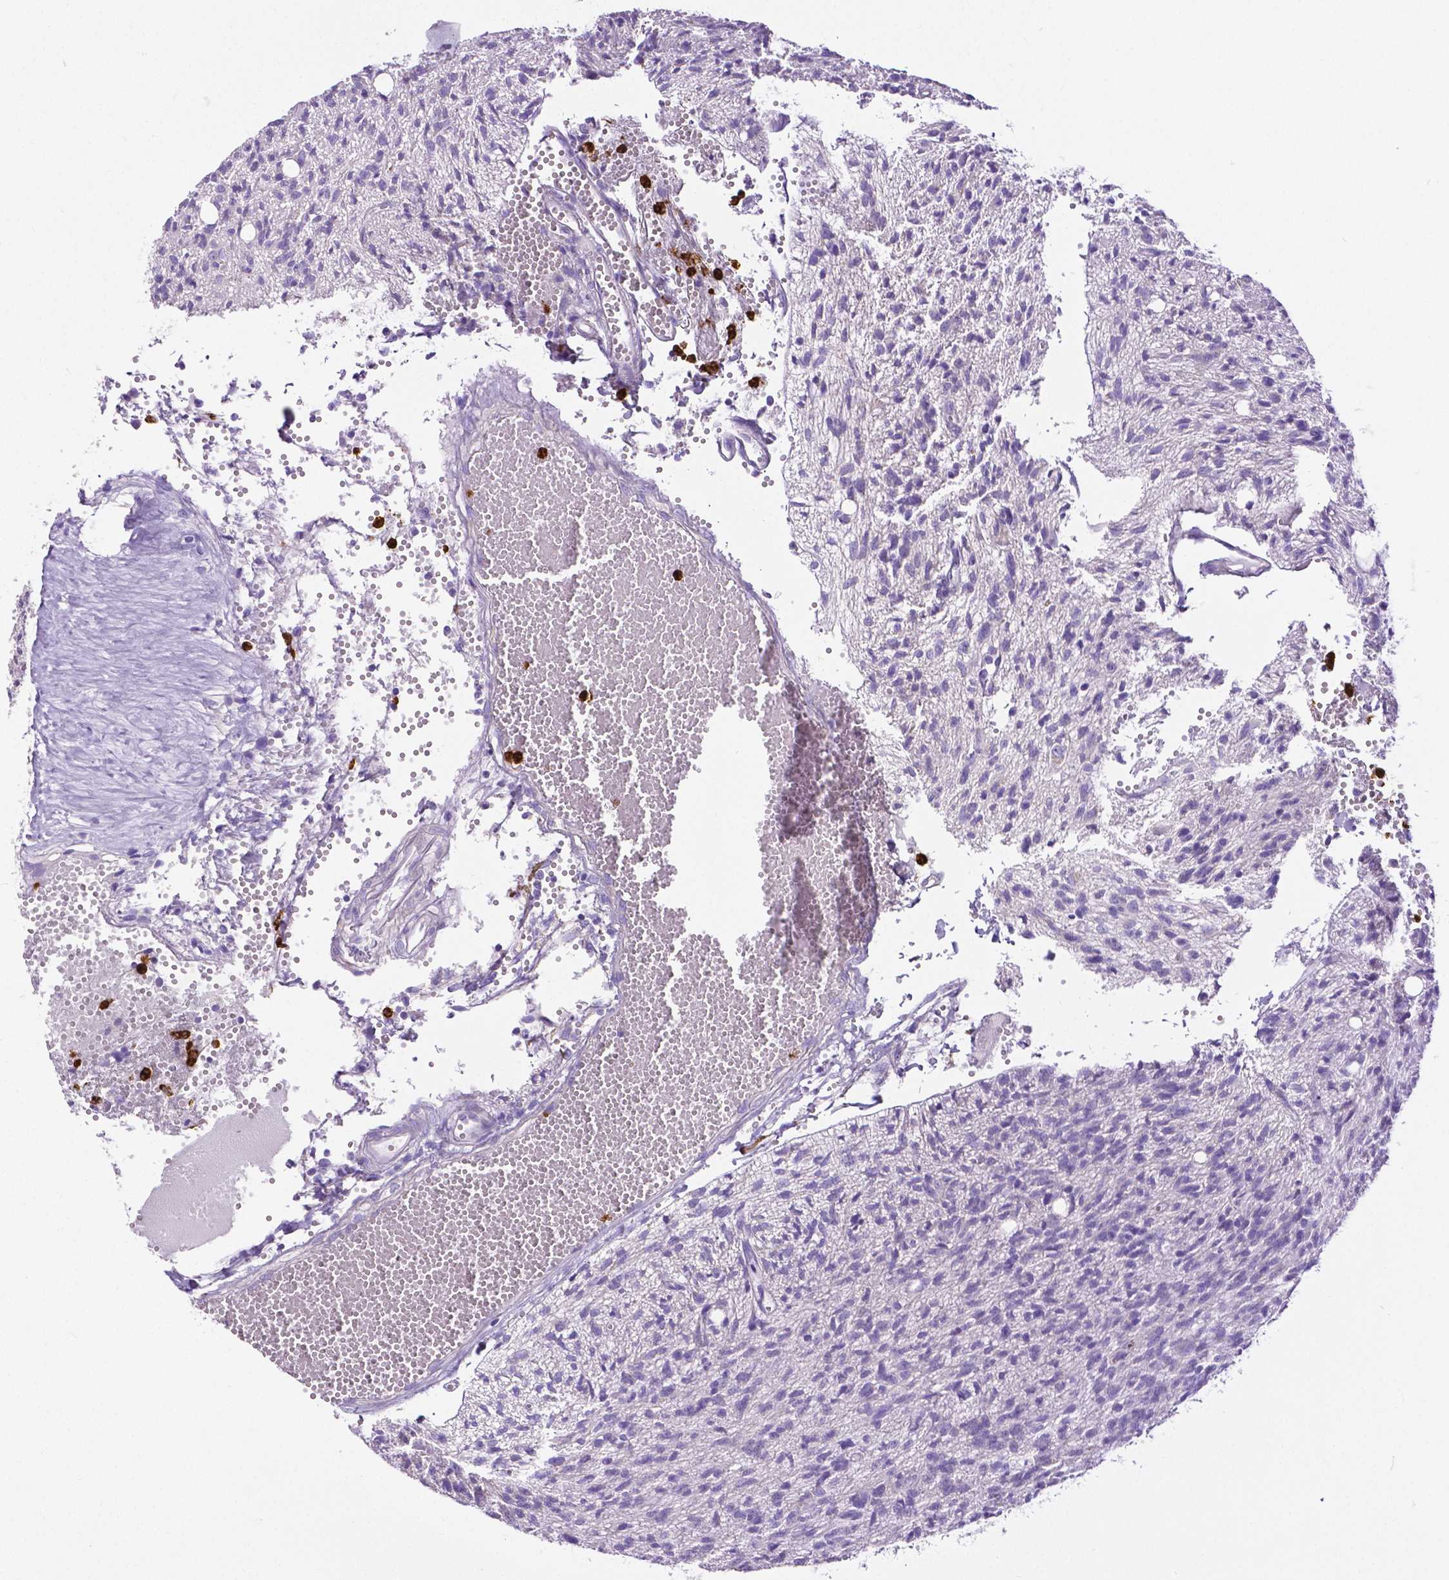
{"staining": {"intensity": "negative", "quantity": "none", "location": "none"}, "tissue": "glioma", "cell_type": "Tumor cells", "image_type": "cancer", "snomed": [{"axis": "morphology", "description": "Glioma, malignant, Low grade"}, {"axis": "topography", "description": "Brain"}], "caption": "Micrograph shows no protein expression in tumor cells of glioma tissue.", "gene": "MMP9", "patient": {"sex": "male", "age": 64}}